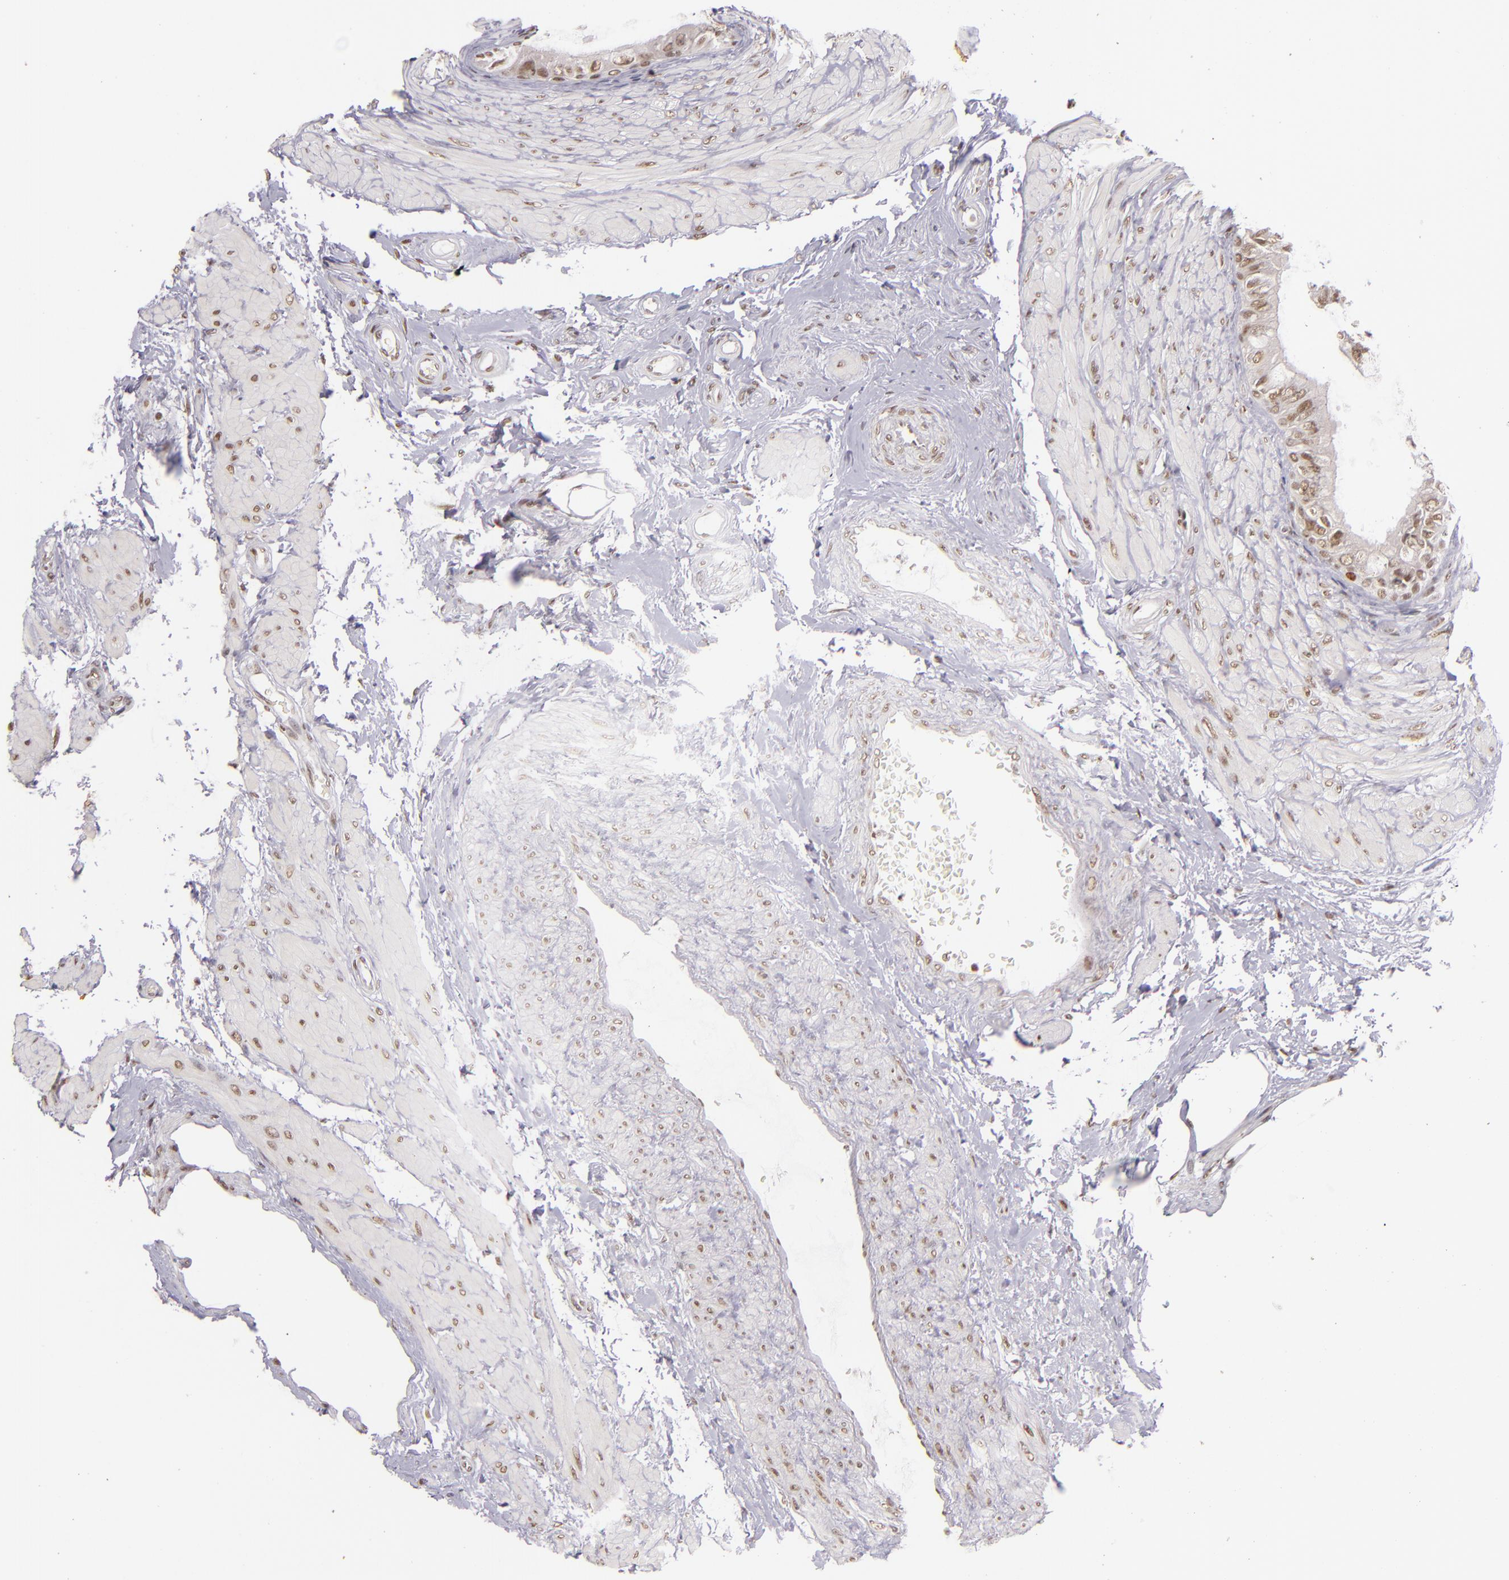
{"staining": {"intensity": "moderate", "quantity": ">75%", "location": "nuclear"}, "tissue": "epididymis", "cell_type": "Glandular cells", "image_type": "normal", "snomed": [{"axis": "morphology", "description": "Normal tissue, NOS"}, {"axis": "topography", "description": "Epididymis"}], "caption": "The micrograph reveals immunohistochemical staining of benign epididymis. There is moderate nuclear staining is appreciated in approximately >75% of glandular cells. (Brightfield microscopy of DAB IHC at high magnification).", "gene": "ZNF148", "patient": {"sex": "male", "age": 68}}